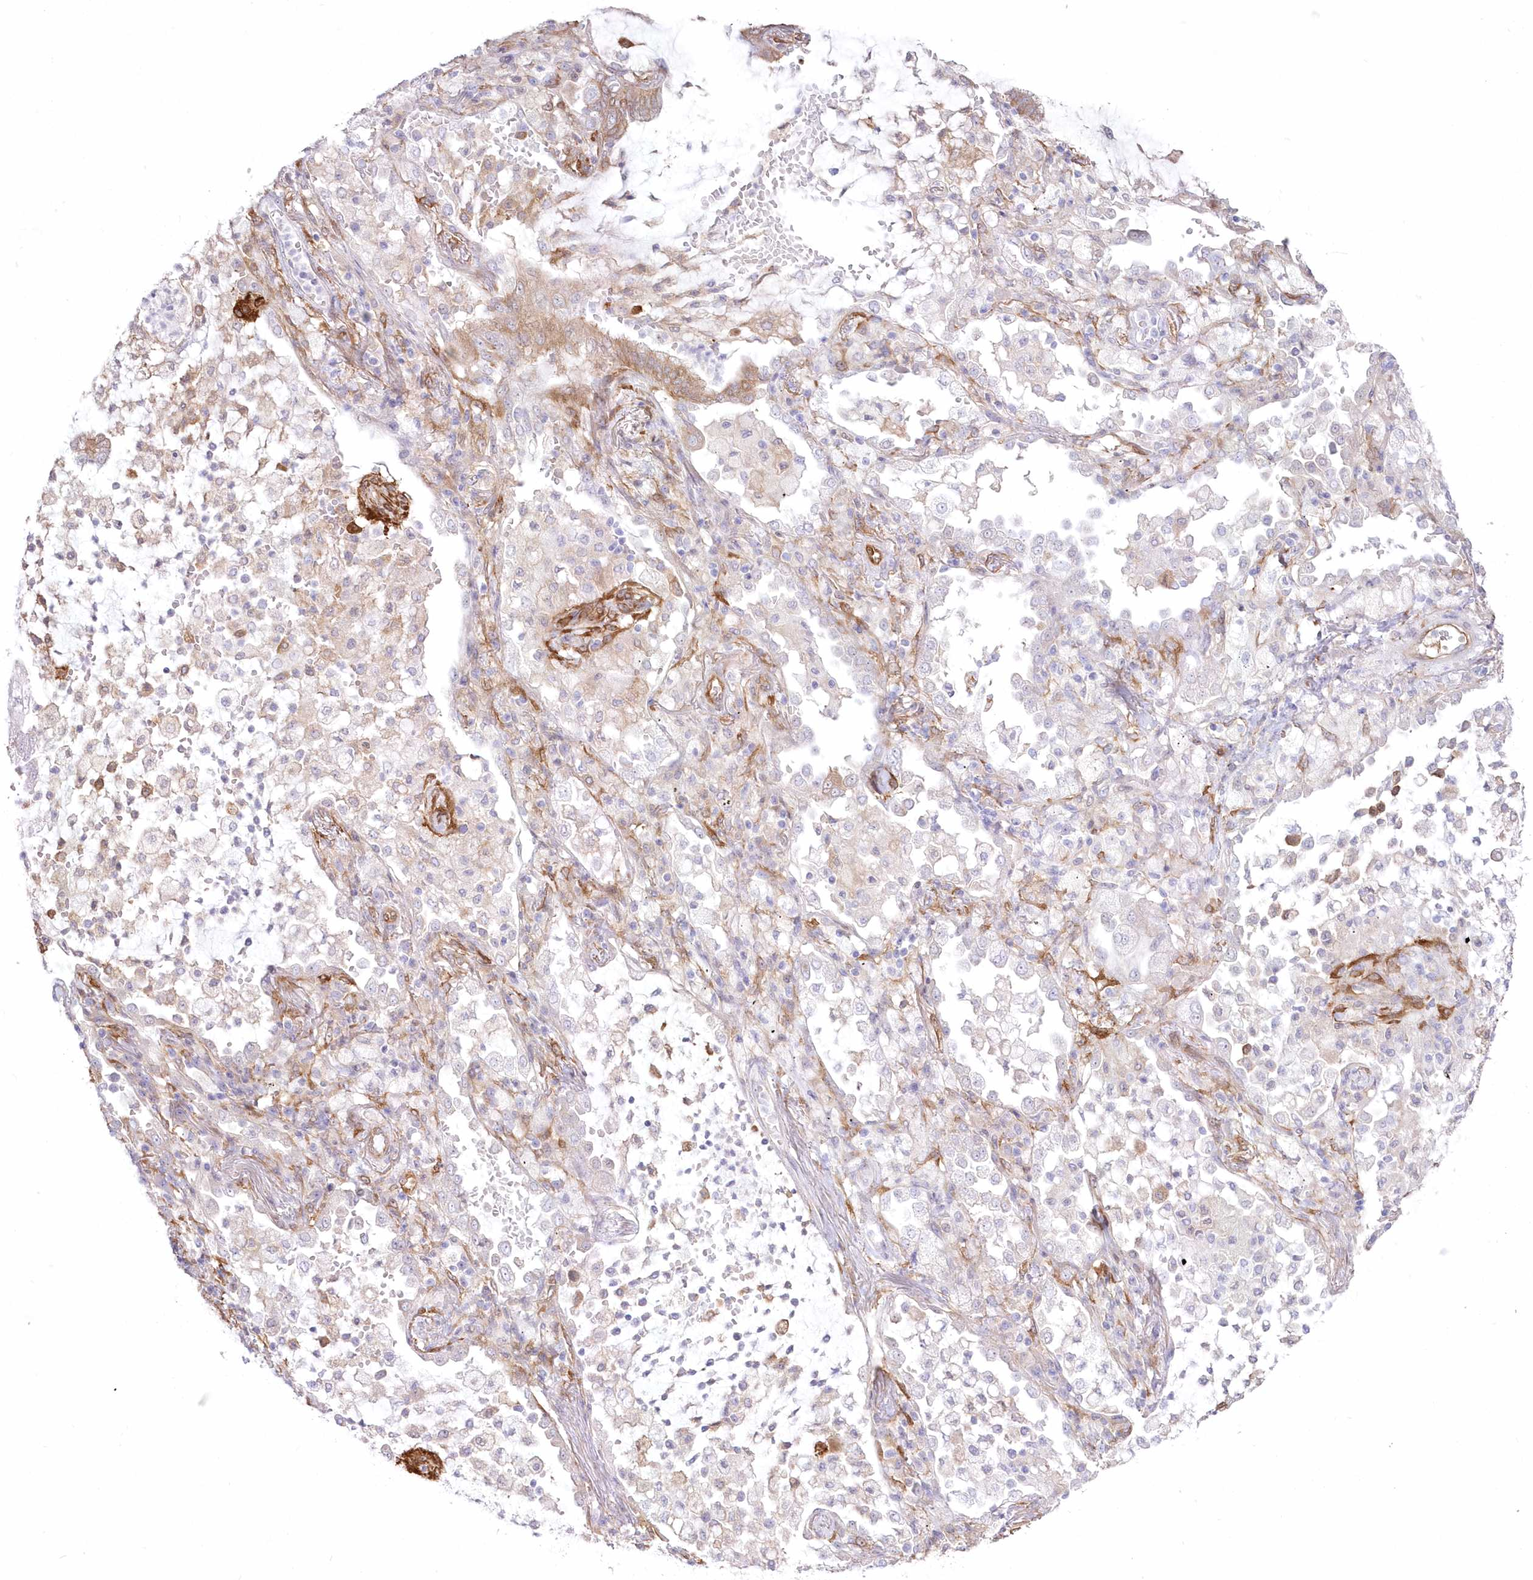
{"staining": {"intensity": "negative", "quantity": "none", "location": "none"}, "tissue": "lung cancer", "cell_type": "Tumor cells", "image_type": "cancer", "snomed": [{"axis": "morphology", "description": "Adenocarcinoma, NOS"}, {"axis": "topography", "description": "Lung"}], "caption": "Photomicrograph shows no significant protein staining in tumor cells of lung cancer (adenocarcinoma). (DAB (3,3'-diaminobenzidine) immunohistochemistry, high magnification).", "gene": "SH3PXD2B", "patient": {"sex": "female", "age": 70}}